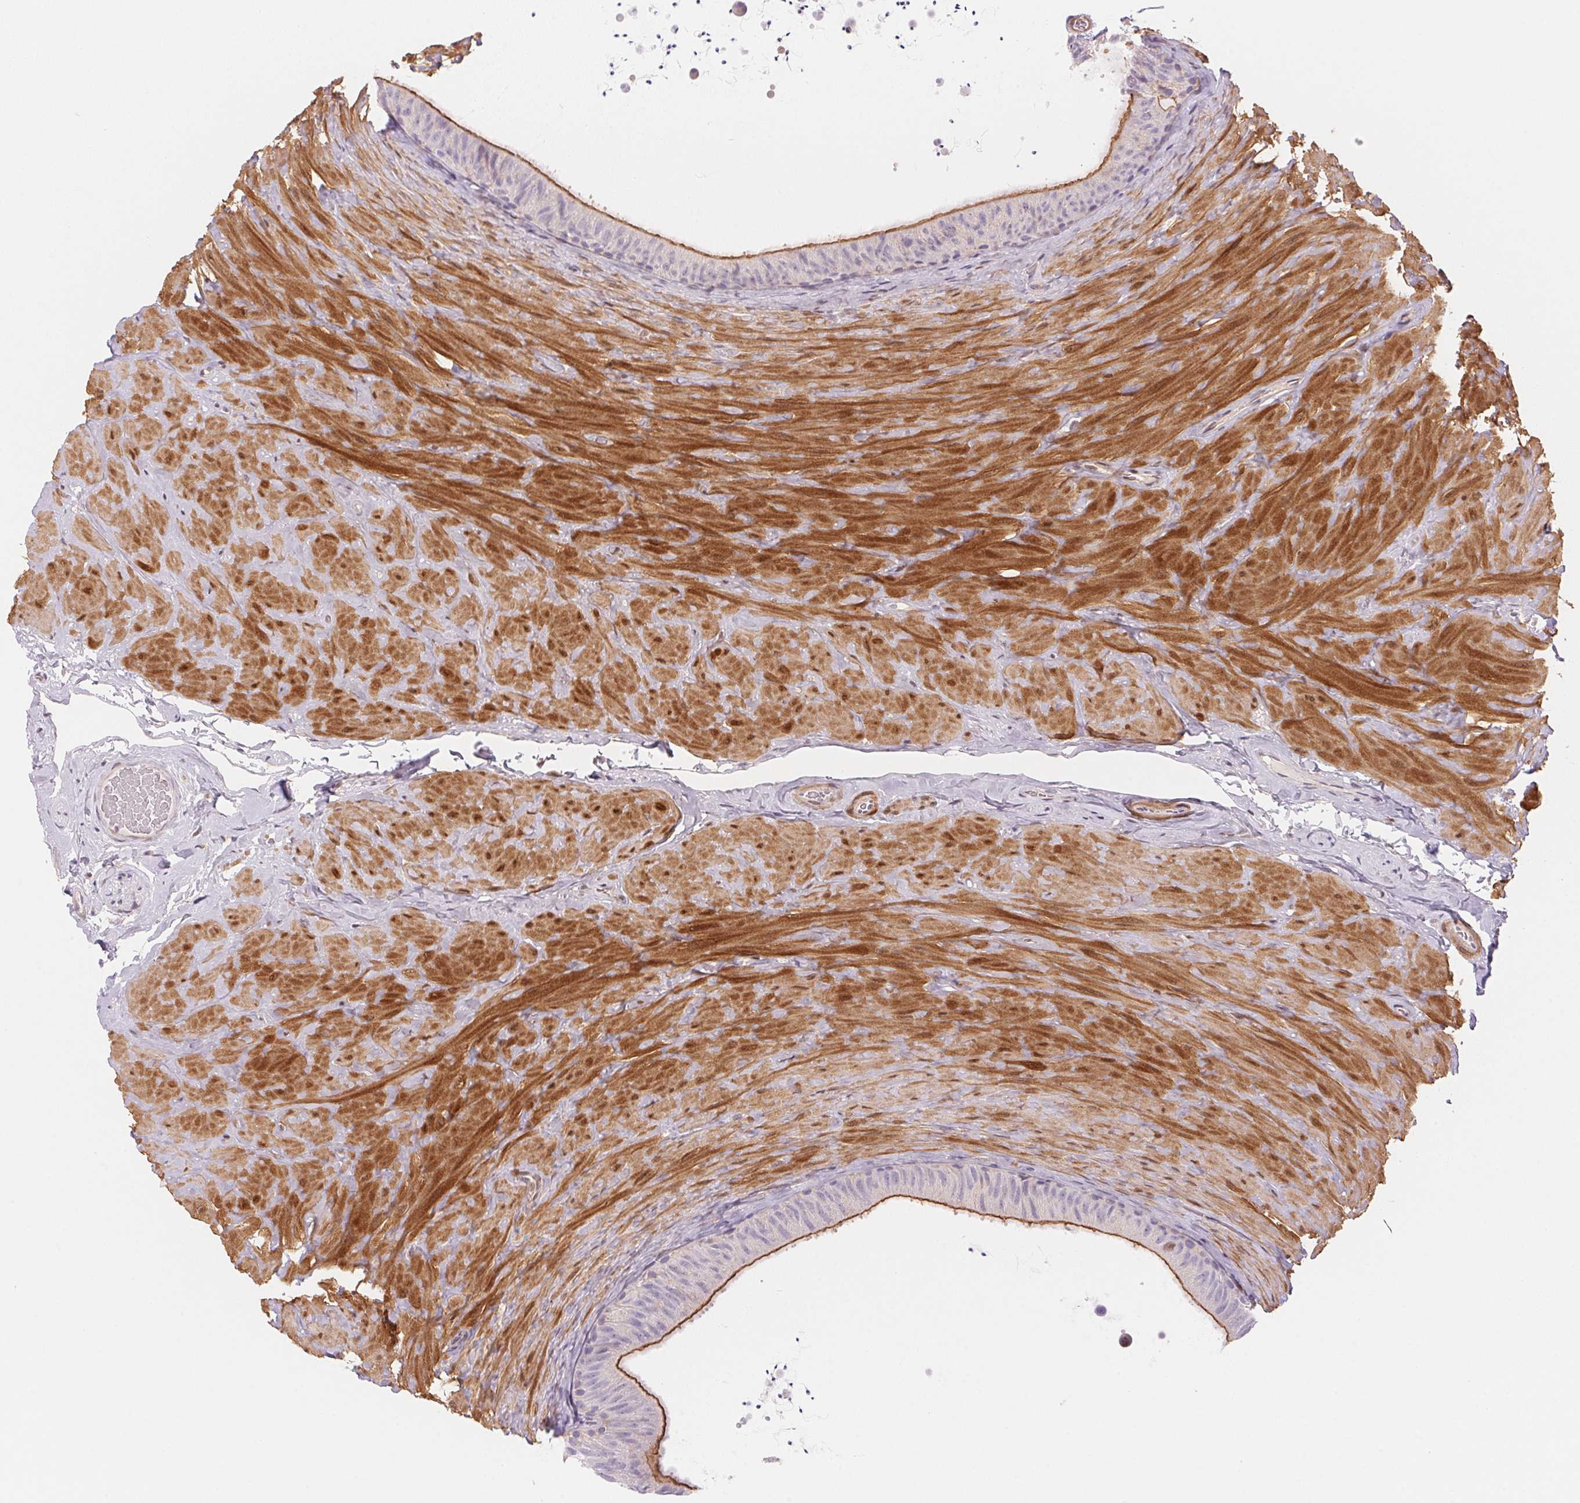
{"staining": {"intensity": "moderate", "quantity": "<25%", "location": "cytoplasmic/membranous"}, "tissue": "epididymis", "cell_type": "Glandular cells", "image_type": "normal", "snomed": [{"axis": "morphology", "description": "Normal tissue, NOS"}, {"axis": "topography", "description": "Epididymis, spermatic cord, NOS"}, {"axis": "topography", "description": "Epididymis"}], "caption": "The photomicrograph displays a brown stain indicating the presence of a protein in the cytoplasmic/membranous of glandular cells in epididymis. (Stains: DAB in brown, nuclei in blue, Microscopy: brightfield microscopy at high magnification).", "gene": "SMTN", "patient": {"sex": "male", "age": 31}}